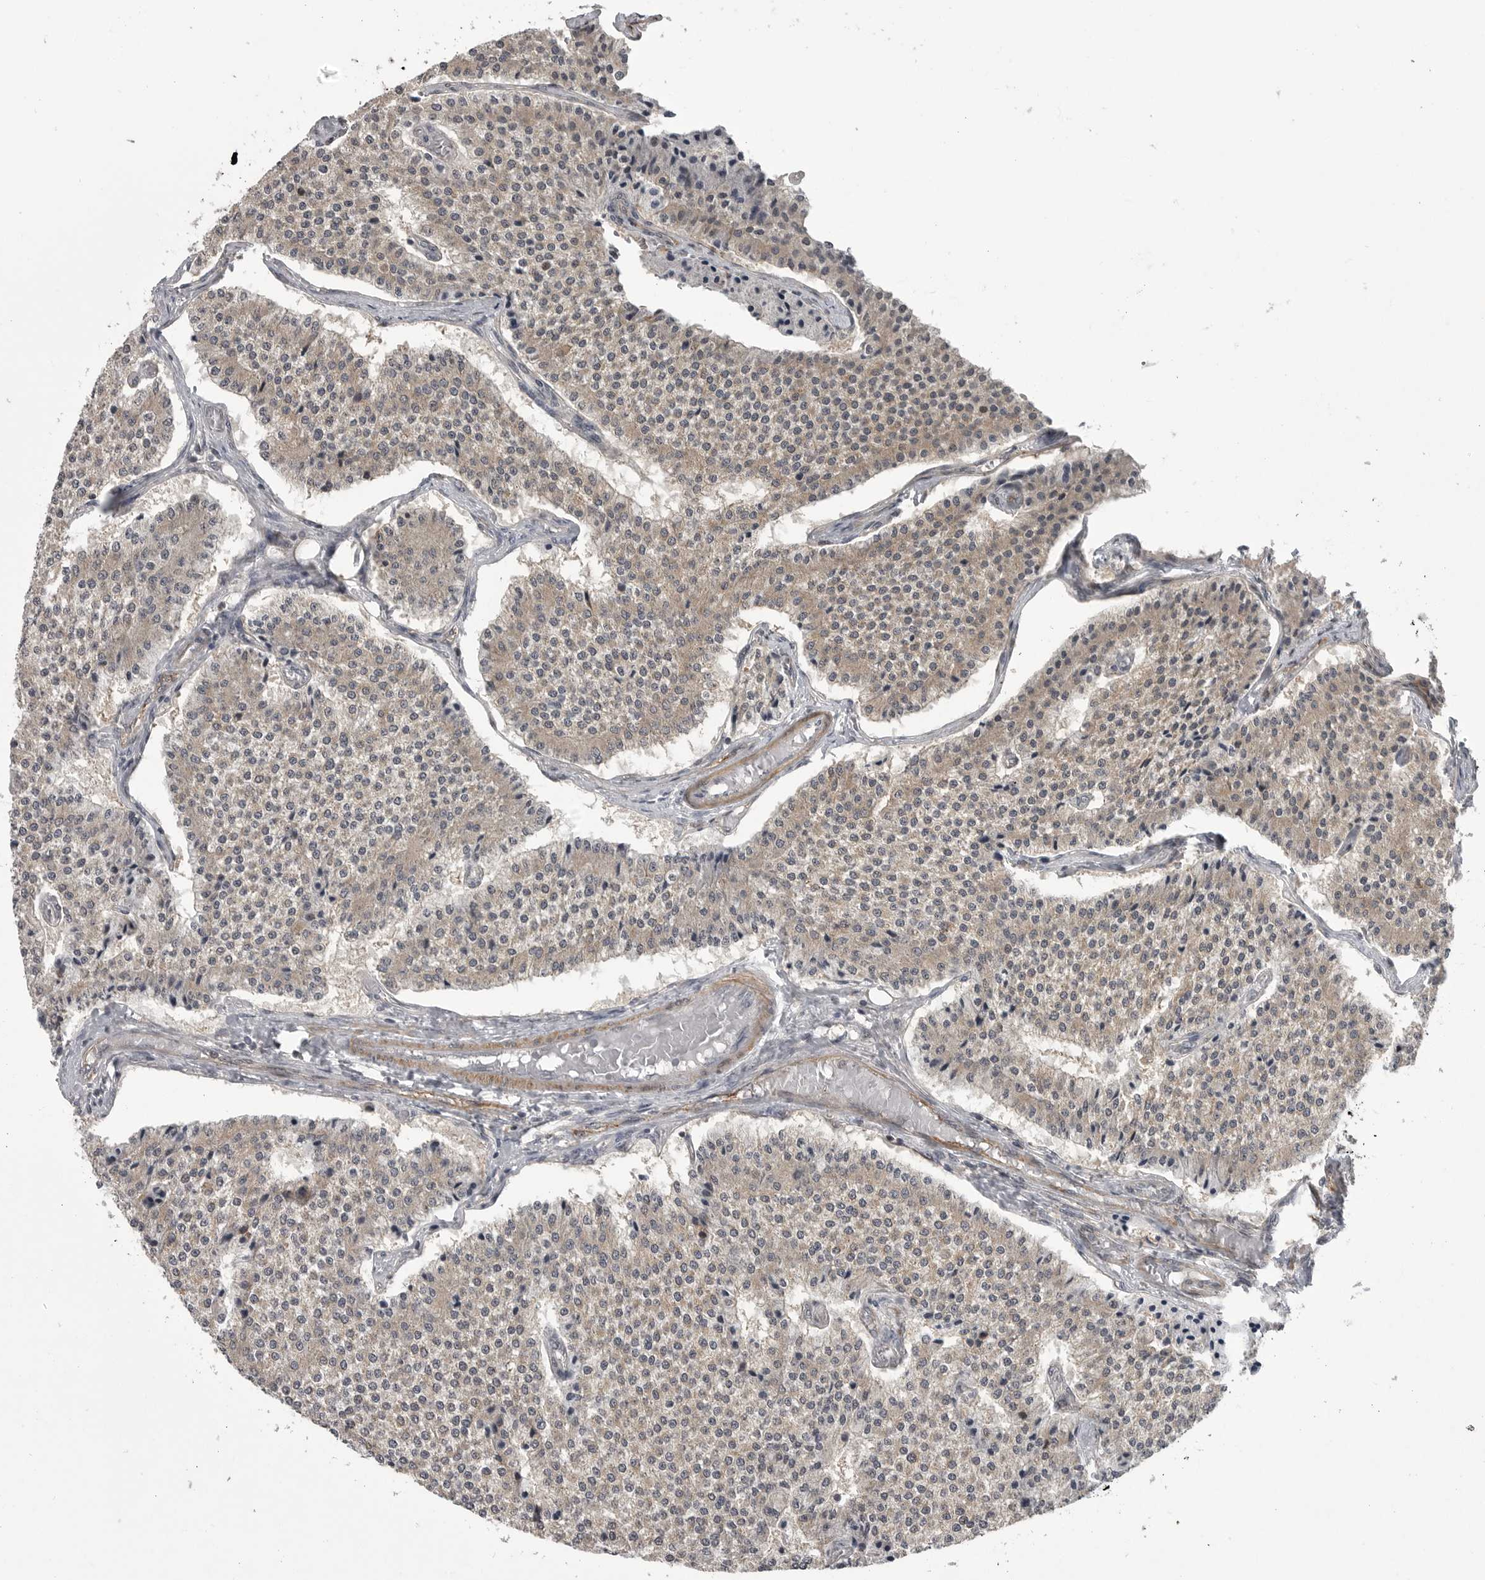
{"staining": {"intensity": "weak", "quantity": "25%-75%", "location": "cytoplasmic/membranous"}, "tissue": "carcinoid", "cell_type": "Tumor cells", "image_type": "cancer", "snomed": [{"axis": "morphology", "description": "Carcinoid, malignant, NOS"}, {"axis": "topography", "description": "Colon"}], "caption": "Human carcinoid stained with a brown dye exhibits weak cytoplasmic/membranous positive staining in about 25%-75% of tumor cells.", "gene": "PPP1R9A", "patient": {"sex": "female", "age": 52}}